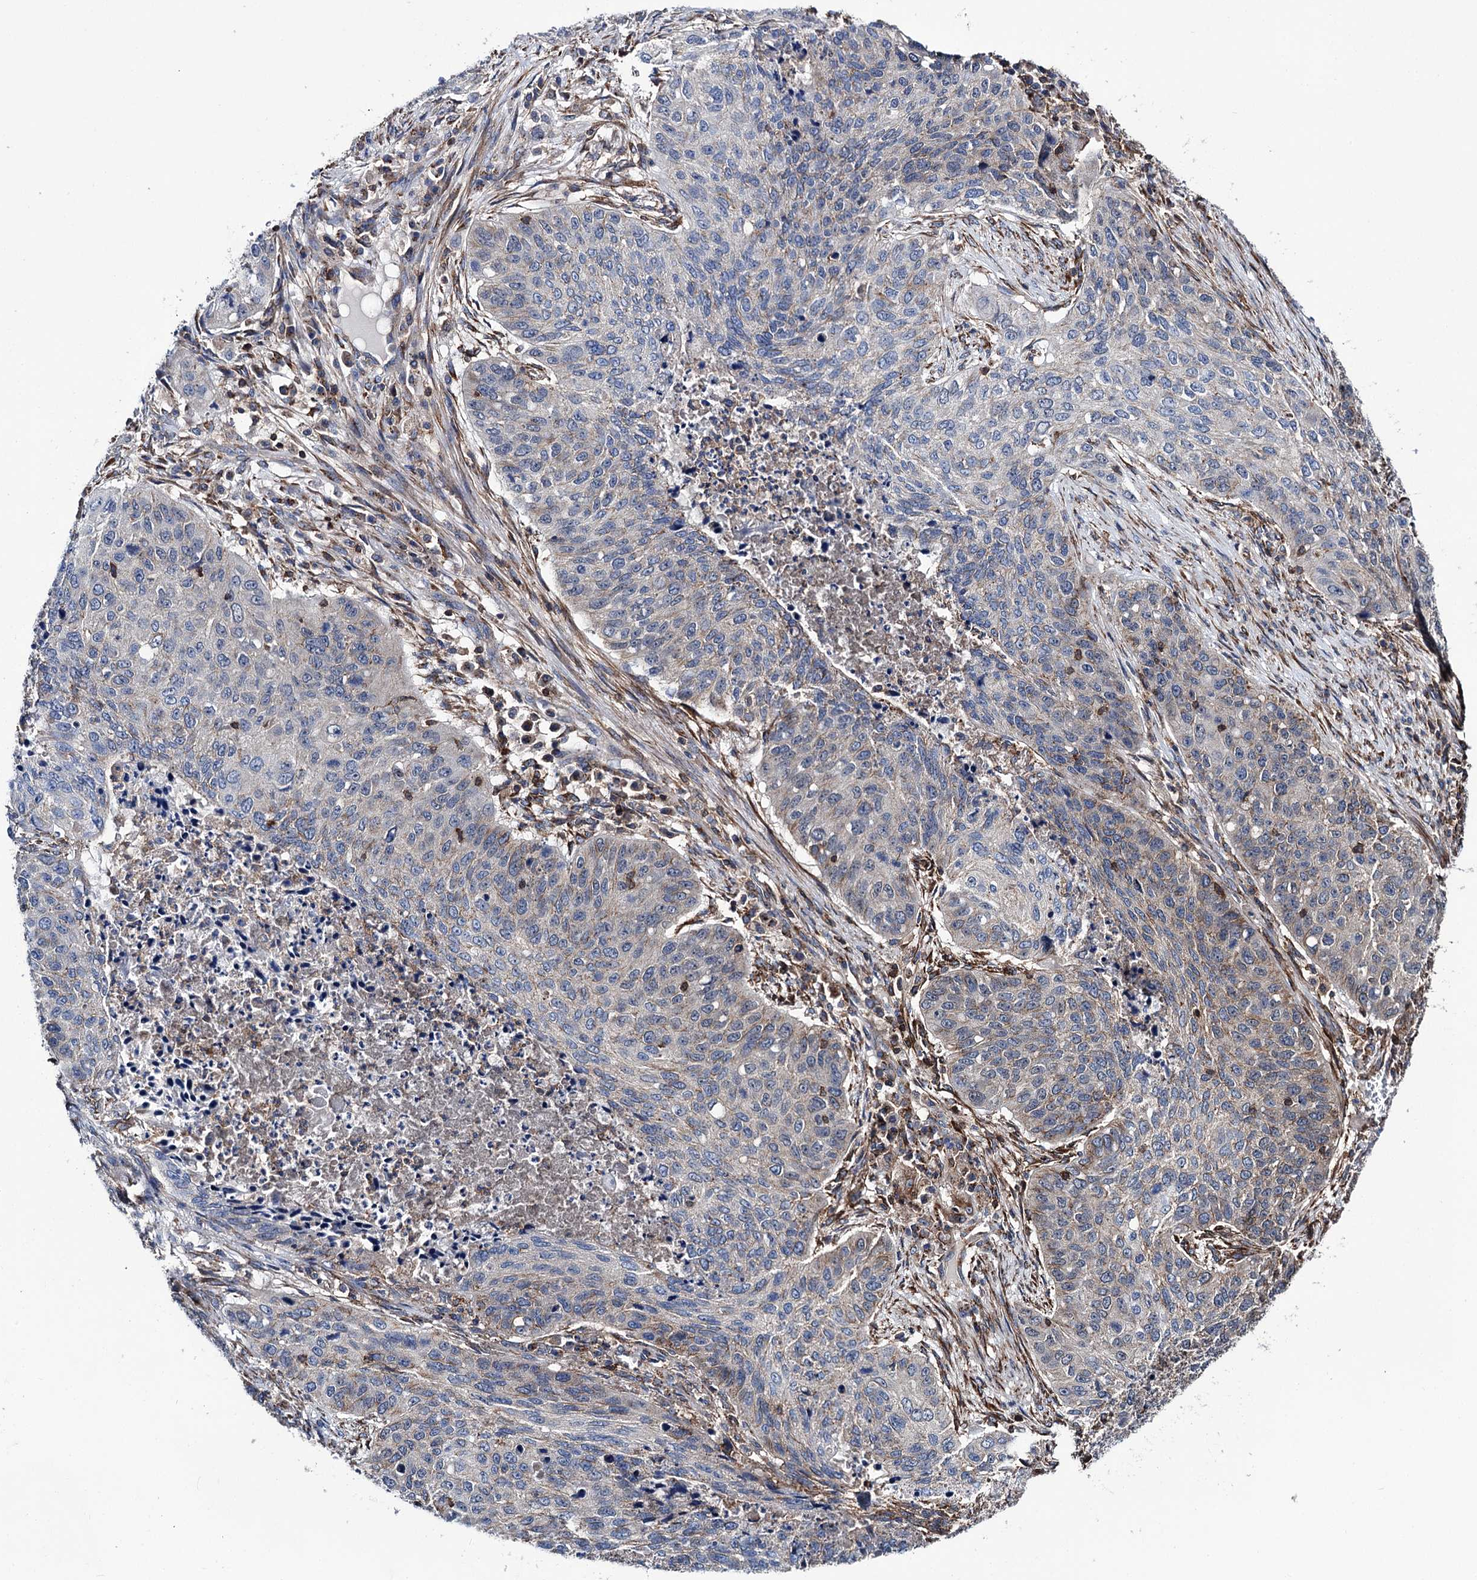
{"staining": {"intensity": "weak", "quantity": "<25%", "location": "cytoplasmic/membranous"}, "tissue": "lung cancer", "cell_type": "Tumor cells", "image_type": "cancer", "snomed": [{"axis": "morphology", "description": "Squamous cell carcinoma, NOS"}, {"axis": "topography", "description": "Lung"}], "caption": "Squamous cell carcinoma (lung) stained for a protein using immunohistochemistry demonstrates no staining tumor cells.", "gene": "DEF6", "patient": {"sex": "female", "age": 63}}